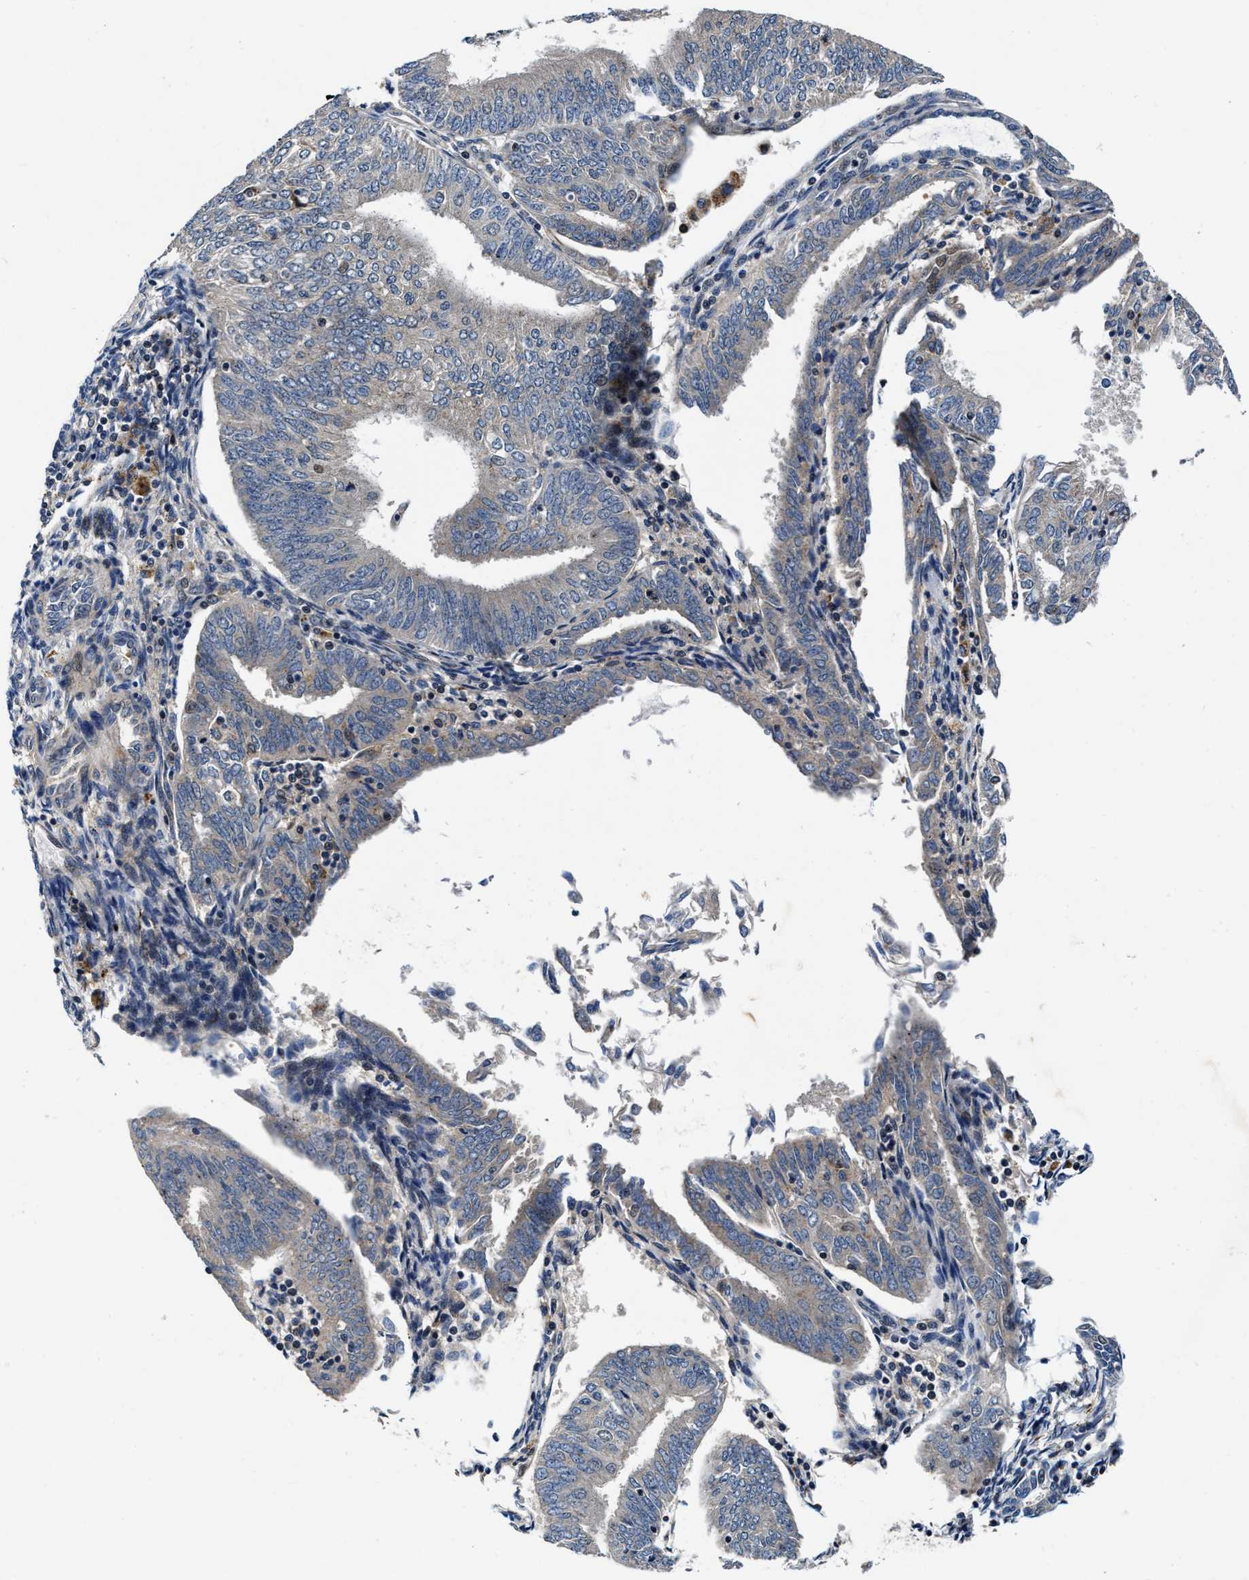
{"staining": {"intensity": "negative", "quantity": "none", "location": "none"}, "tissue": "endometrial cancer", "cell_type": "Tumor cells", "image_type": "cancer", "snomed": [{"axis": "morphology", "description": "Adenocarcinoma, NOS"}, {"axis": "topography", "description": "Endometrium"}], "caption": "Tumor cells show no significant expression in adenocarcinoma (endometrial).", "gene": "C2orf66", "patient": {"sex": "female", "age": 58}}